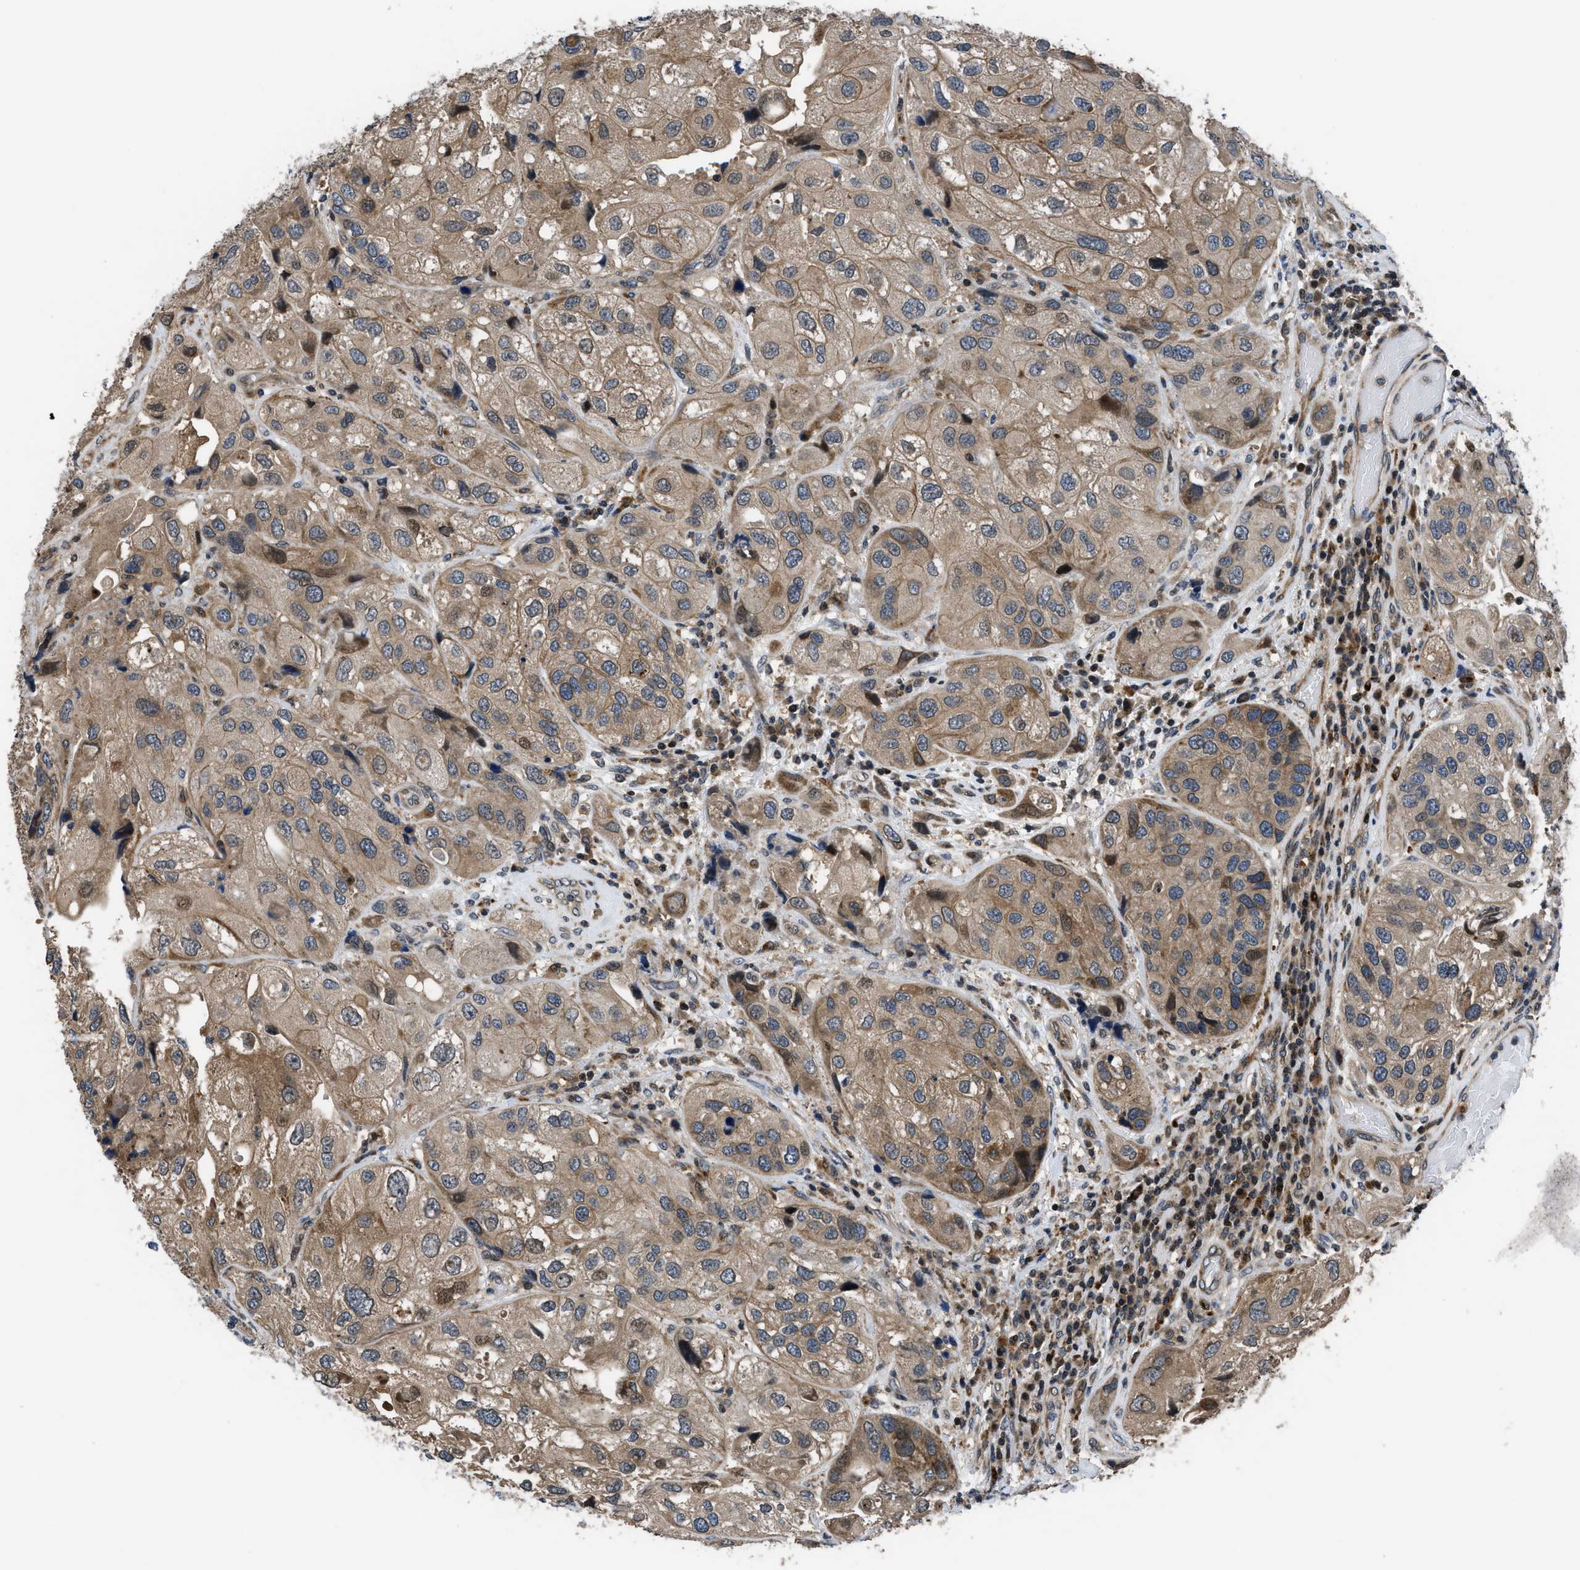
{"staining": {"intensity": "moderate", "quantity": ">75%", "location": "cytoplasmic/membranous"}, "tissue": "urothelial cancer", "cell_type": "Tumor cells", "image_type": "cancer", "snomed": [{"axis": "morphology", "description": "Urothelial carcinoma, High grade"}, {"axis": "topography", "description": "Urinary bladder"}], "caption": "Urothelial carcinoma (high-grade) stained for a protein demonstrates moderate cytoplasmic/membranous positivity in tumor cells.", "gene": "CTBS", "patient": {"sex": "female", "age": 64}}